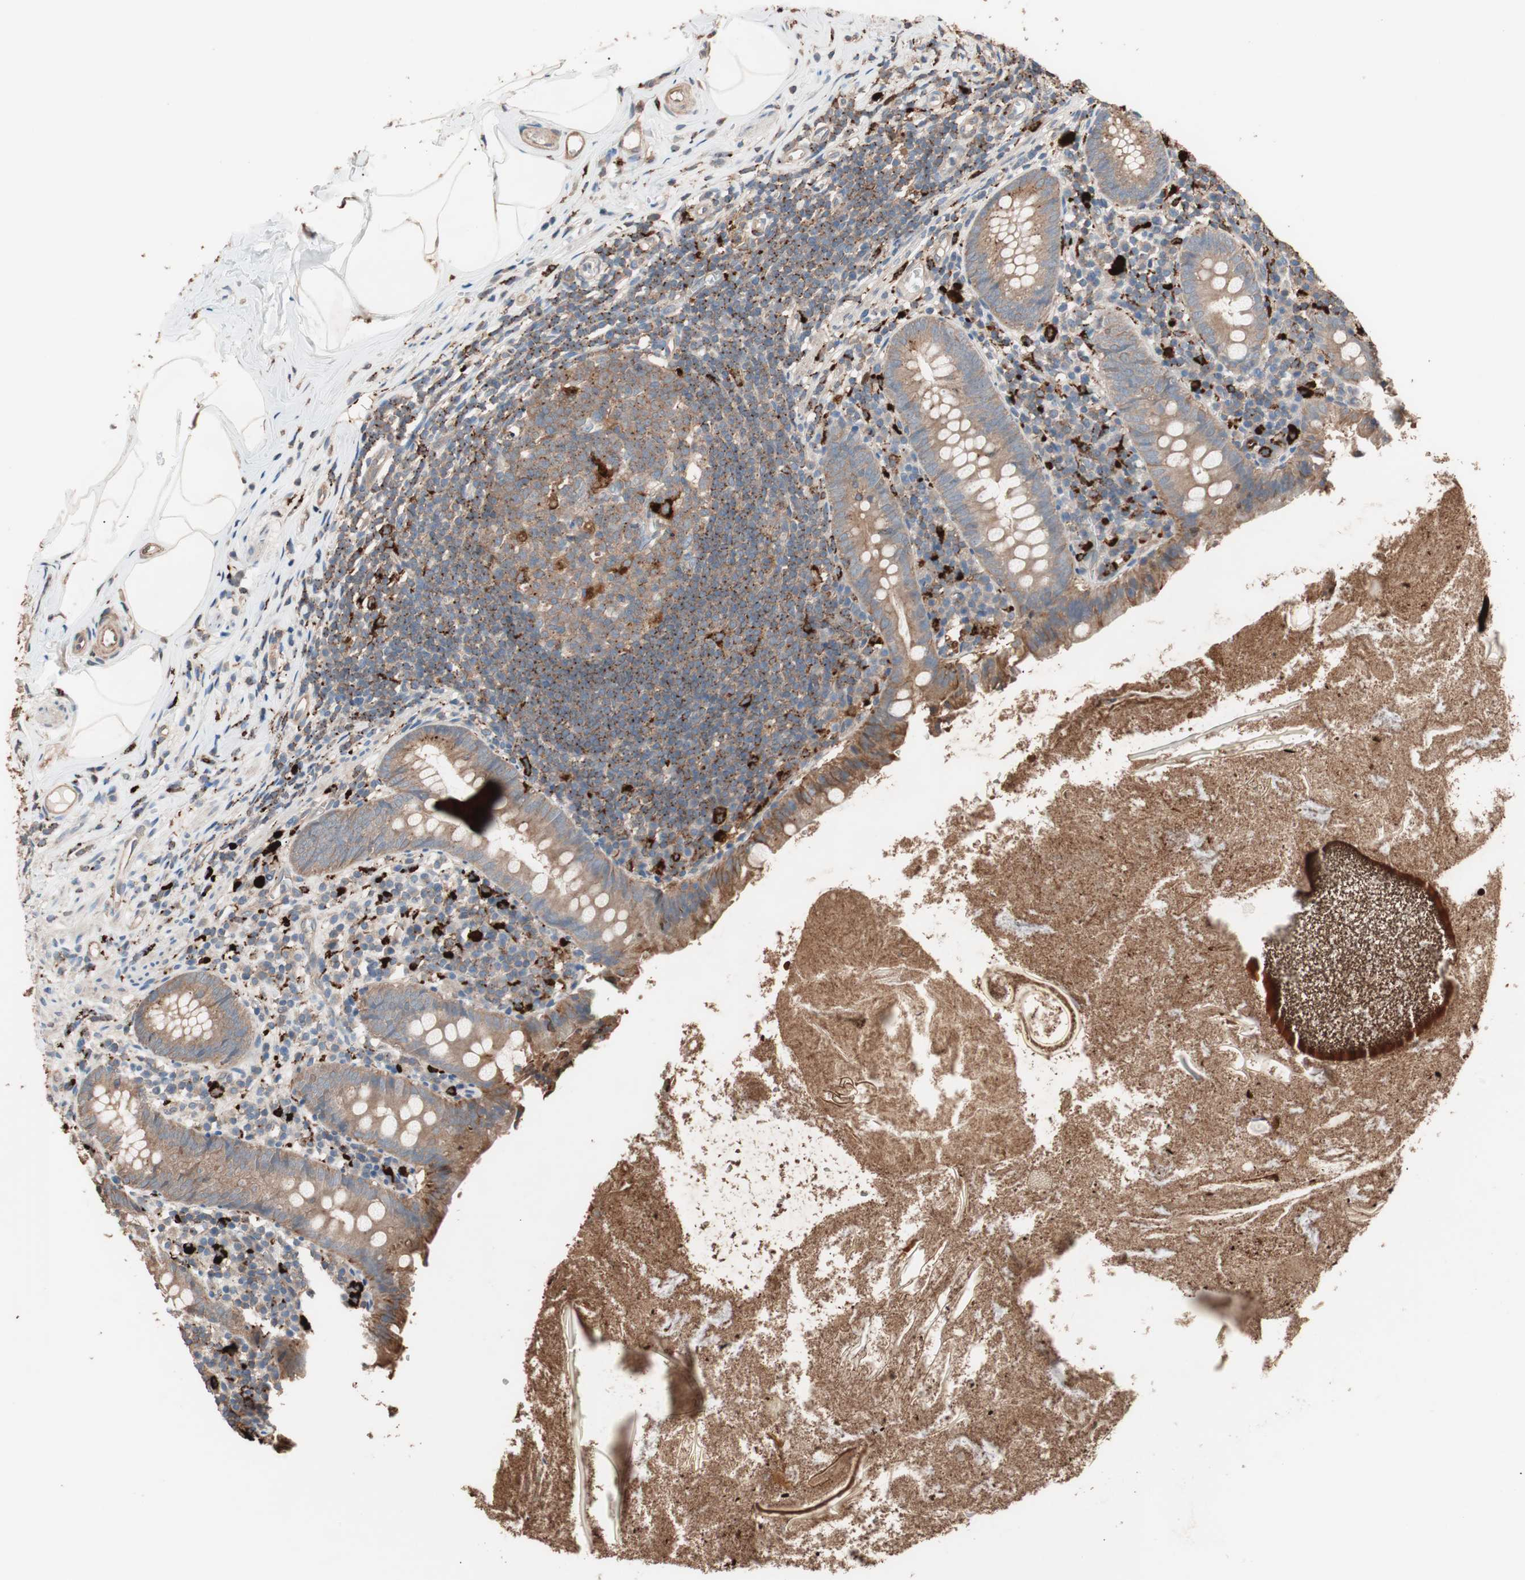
{"staining": {"intensity": "moderate", "quantity": ">75%", "location": "cytoplasmic/membranous"}, "tissue": "appendix", "cell_type": "Glandular cells", "image_type": "normal", "snomed": [{"axis": "morphology", "description": "Normal tissue, NOS"}, {"axis": "topography", "description": "Appendix"}], "caption": "This micrograph shows immunohistochemistry (IHC) staining of unremarkable human appendix, with medium moderate cytoplasmic/membranous positivity in approximately >75% of glandular cells.", "gene": "CCT3", "patient": {"sex": "male", "age": 52}}